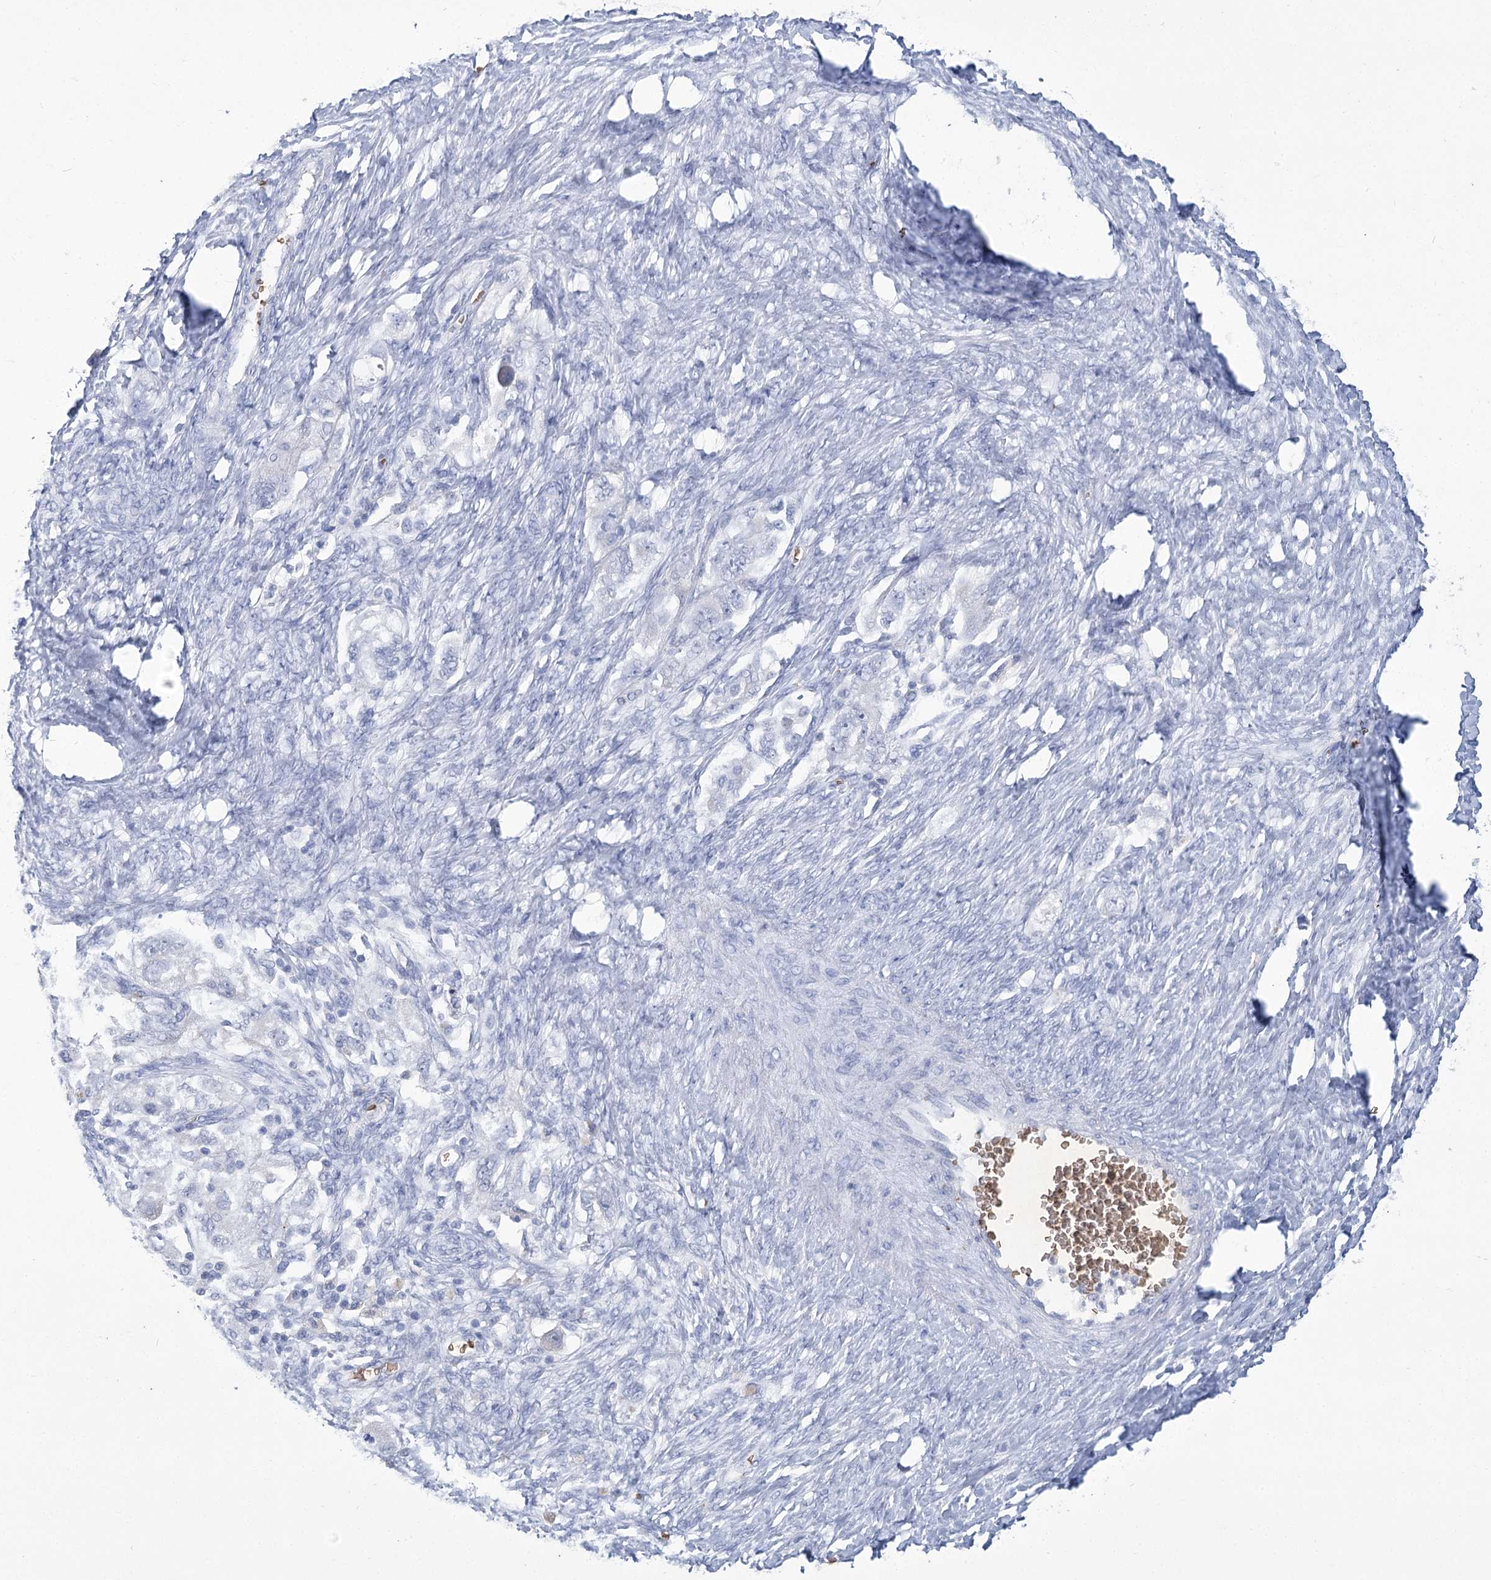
{"staining": {"intensity": "negative", "quantity": "none", "location": "none"}, "tissue": "ovarian cancer", "cell_type": "Tumor cells", "image_type": "cancer", "snomed": [{"axis": "morphology", "description": "Carcinoma, NOS"}, {"axis": "morphology", "description": "Cystadenocarcinoma, serous, NOS"}, {"axis": "topography", "description": "Ovary"}], "caption": "This is an immunohistochemistry image of ovarian cancer. There is no expression in tumor cells.", "gene": "HBA1", "patient": {"sex": "female", "age": 69}}